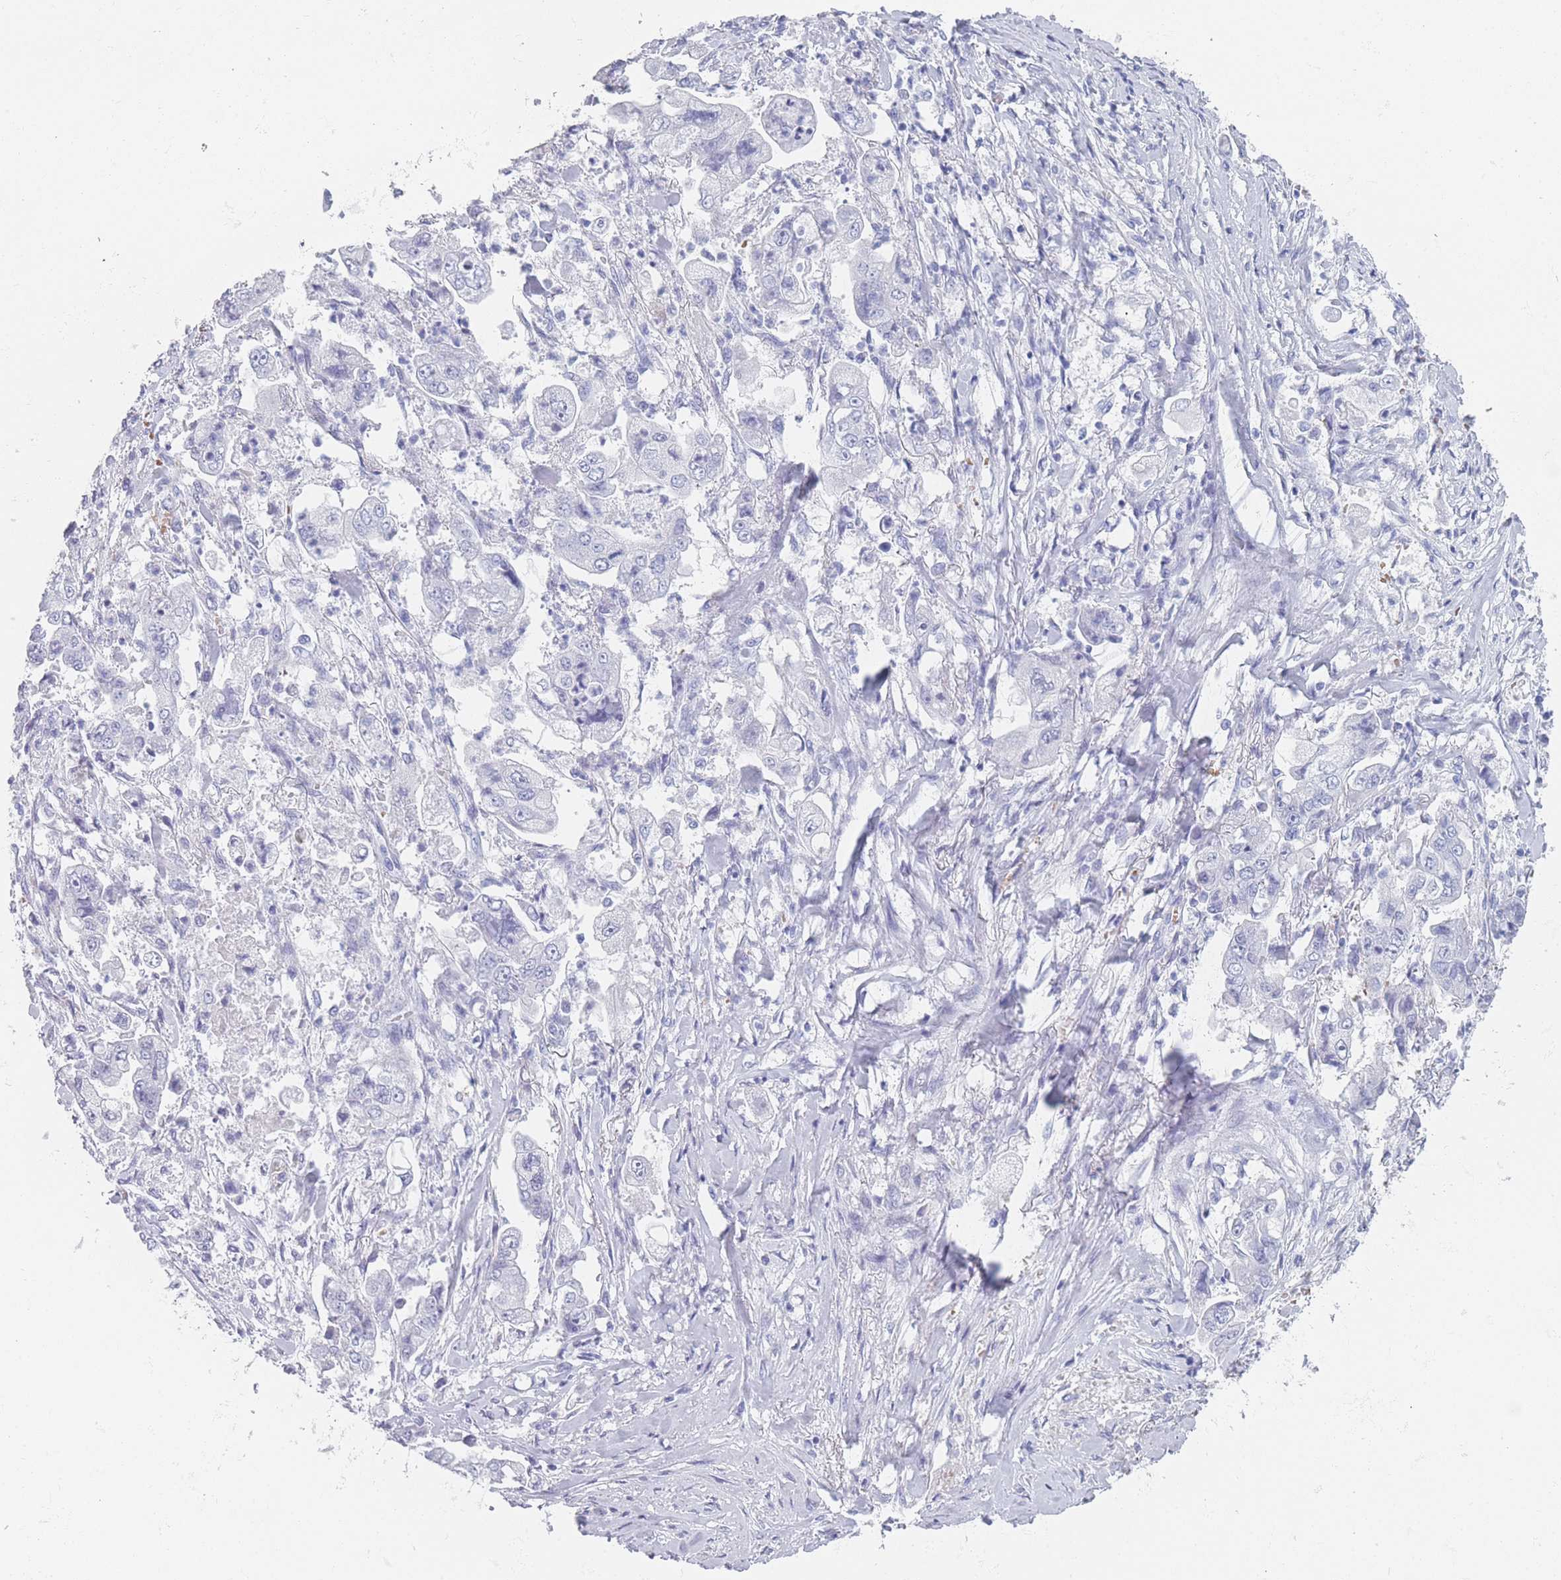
{"staining": {"intensity": "negative", "quantity": "none", "location": "none"}, "tissue": "stomach cancer", "cell_type": "Tumor cells", "image_type": "cancer", "snomed": [{"axis": "morphology", "description": "Adenocarcinoma, NOS"}, {"axis": "topography", "description": "Stomach"}], "caption": "Adenocarcinoma (stomach) stained for a protein using IHC displays no staining tumor cells.", "gene": "OR5D16", "patient": {"sex": "male", "age": 62}}